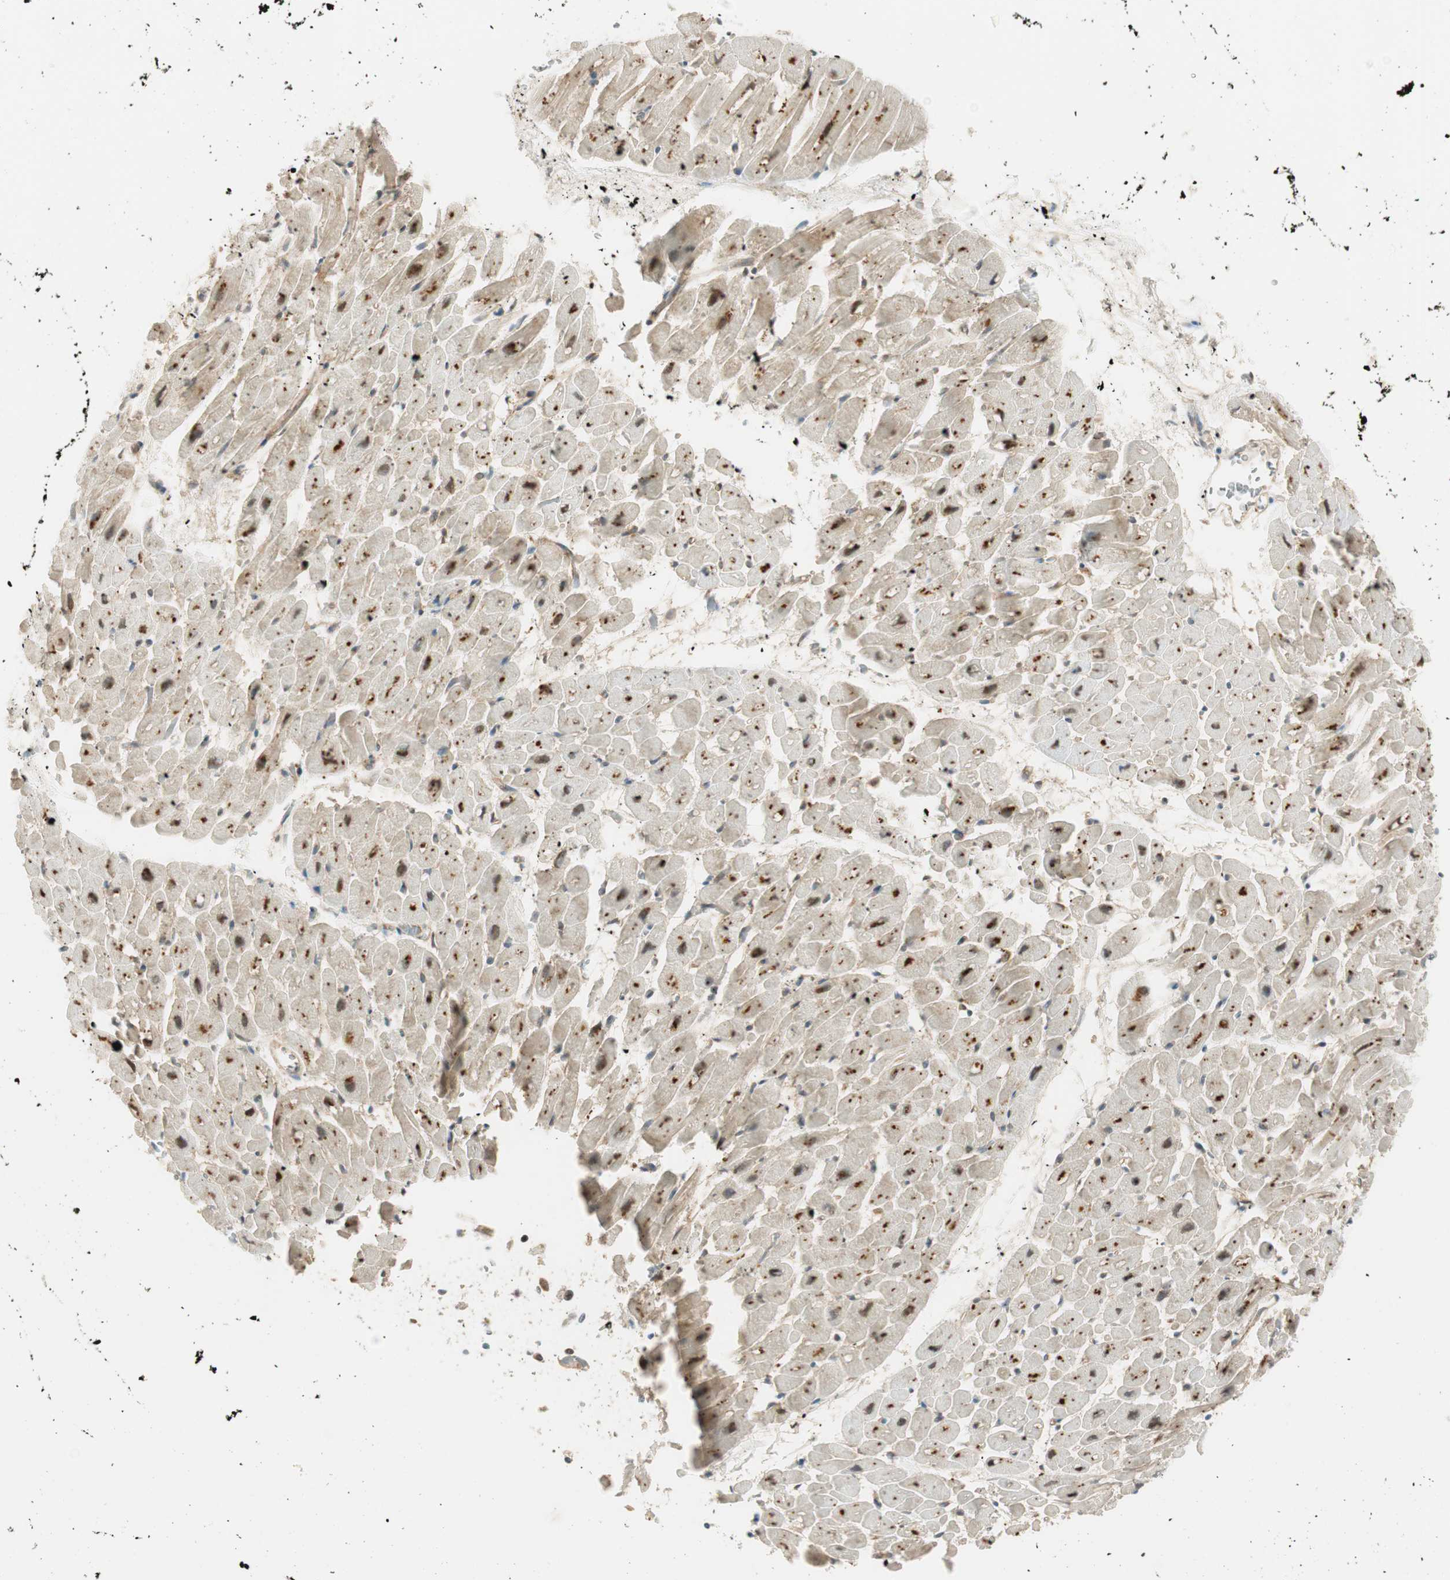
{"staining": {"intensity": "strong", "quantity": ">75%", "location": "cytoplasmic/membranous"}, "tissue": "heart muscle", "cell_type": "Cardiomyocytes", "image_type": "normal", "snomed": [{"axis": "morphology", "description": "Normal tissue, NOS"}, {"axis": "topography", "description": "Heart"}], "caption": "Cardiomyocytes demonstrate high levels of strong cytoplasmic/membranous staining in approximately >75% of cells in unremarkable heart muscle.", "gene": "PSMD8", "patient": {"sex": "male", "age": 45}}